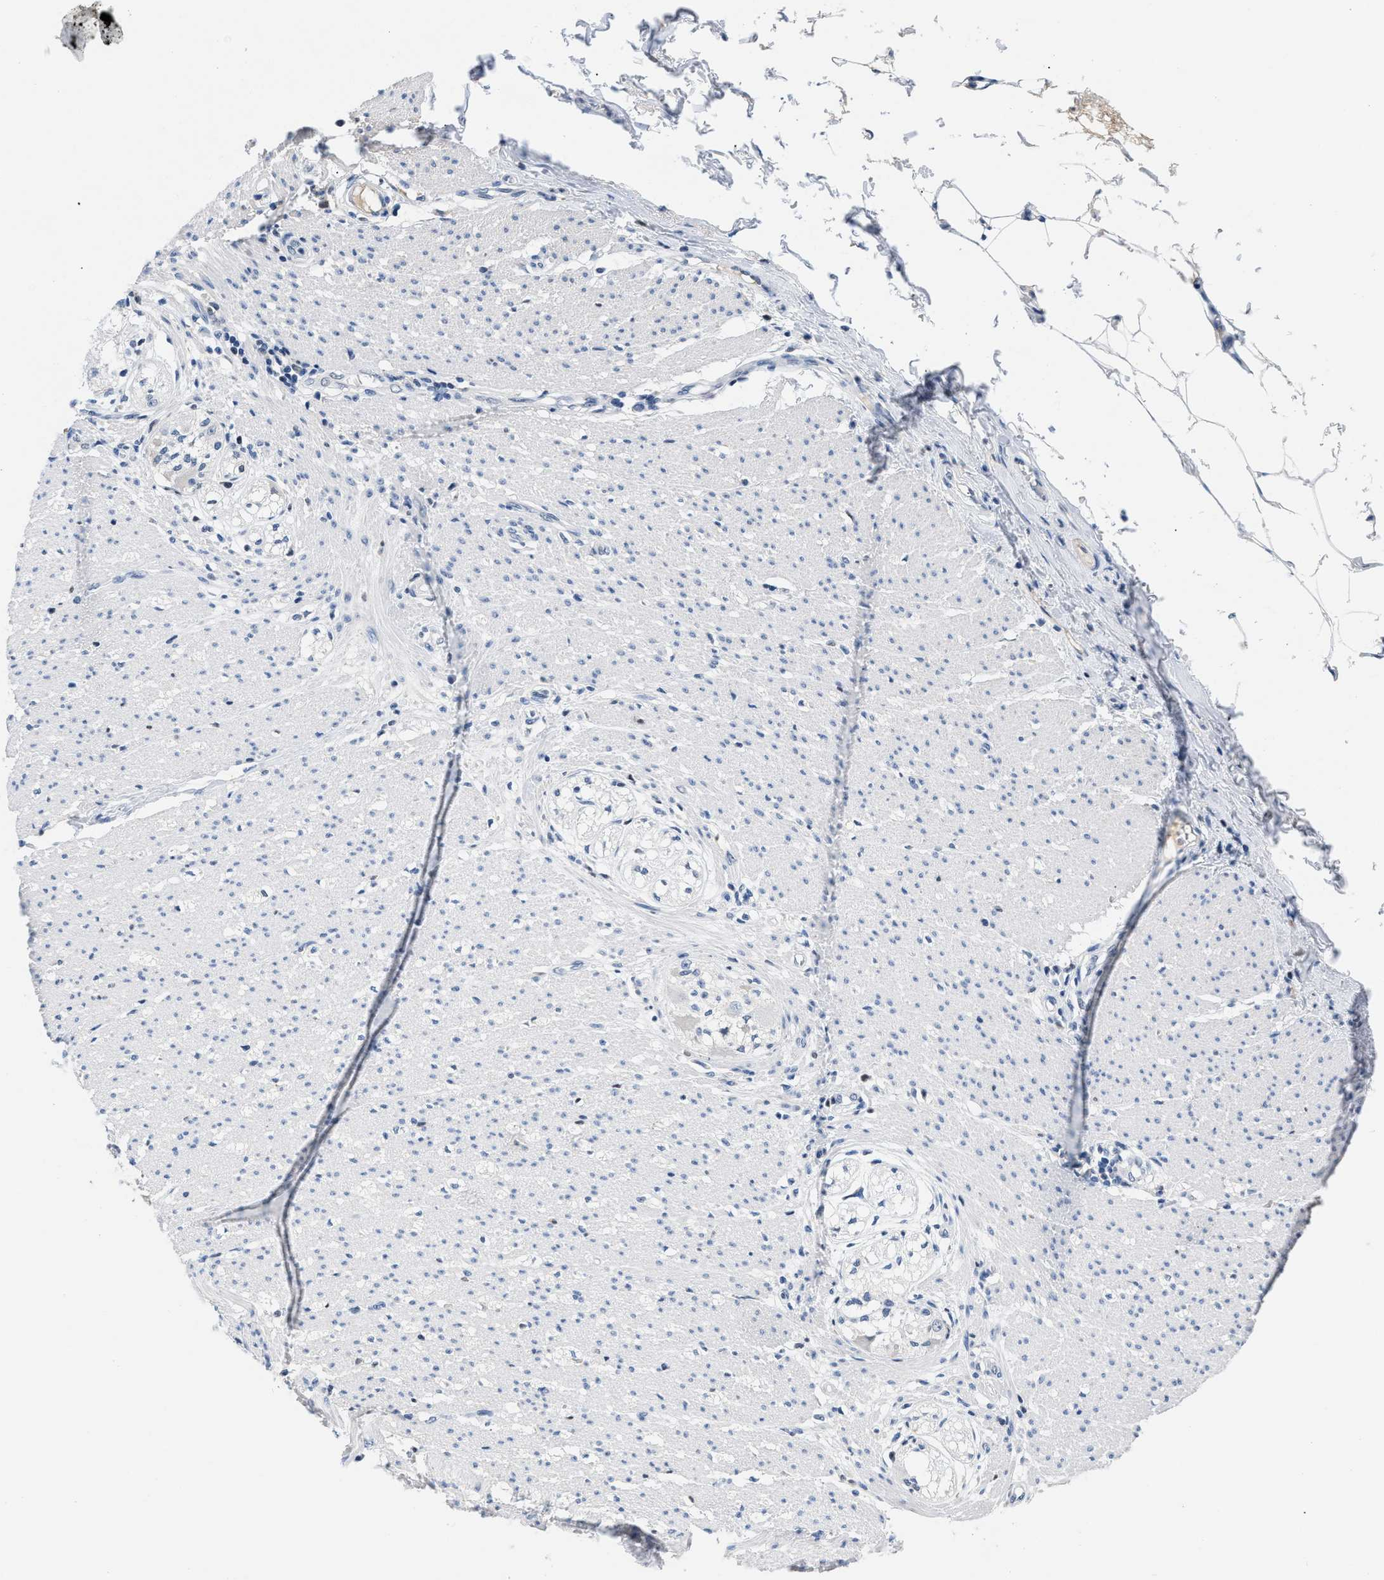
{"staining": {"intensity": "negative", "quantity": "none", "location": "none"}, "tissue": "smooth muscle", "cell_type": "Smooth muscle cells", "image_type": "normal", "snomed": [{"axis": "morphology", "description": "Normal tissue, NOS"}, {"axis": "morphology", "description": "Adenocarcinoma, NOS"}, {"axis": "topography", "description": "Colon"}, {"axis": "topography", "description": "Peripheral nerve tissue"}], "caption": "IHC image of normal smooth muscle stained for a protein (brown), which displays no staining in smooth muscle cells.", "gene": "BOLL", "patient": {"sex": "male", "age": 14}}